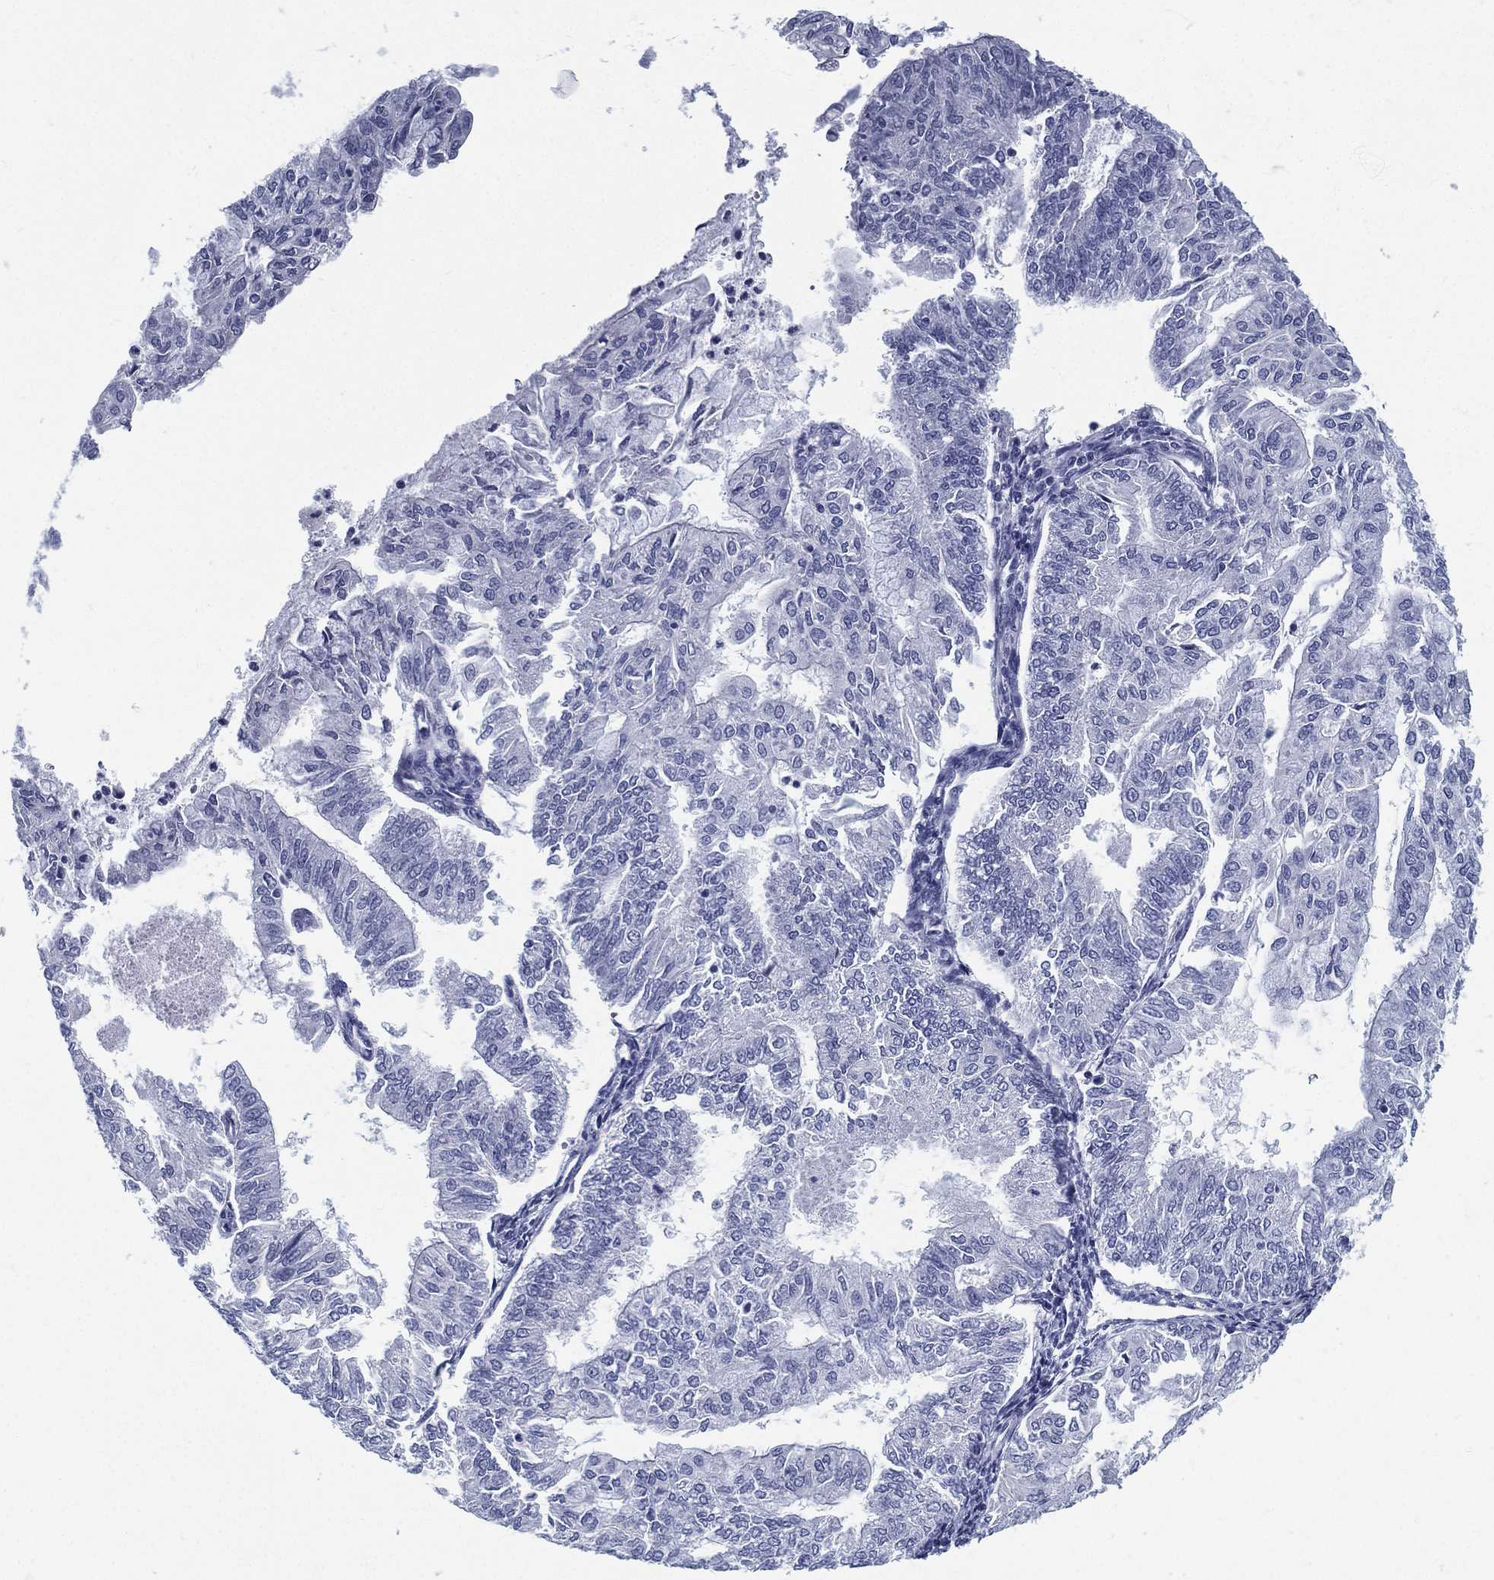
{"staining": {"intensity": "negative", "quantity": "none", "location": "none"}, "tissue": "endometrial cancer", "cell_type": "Tumor cells", "image_type": "cancer", "snomed": [{"axis": "morphology", "description": "Adenocarcinoma, NOS"}, {"axis": "topography", "description": "Endometrium"}], "caption": "IHC image of neoplastic tissue: endometrial cancer stained with DAB (3,3'-diaminobenzidine) exhibits no significant protein staining in tumor cells.", "gene": "ATP1B2", "patient": {"sex": "female", "age": 59}}